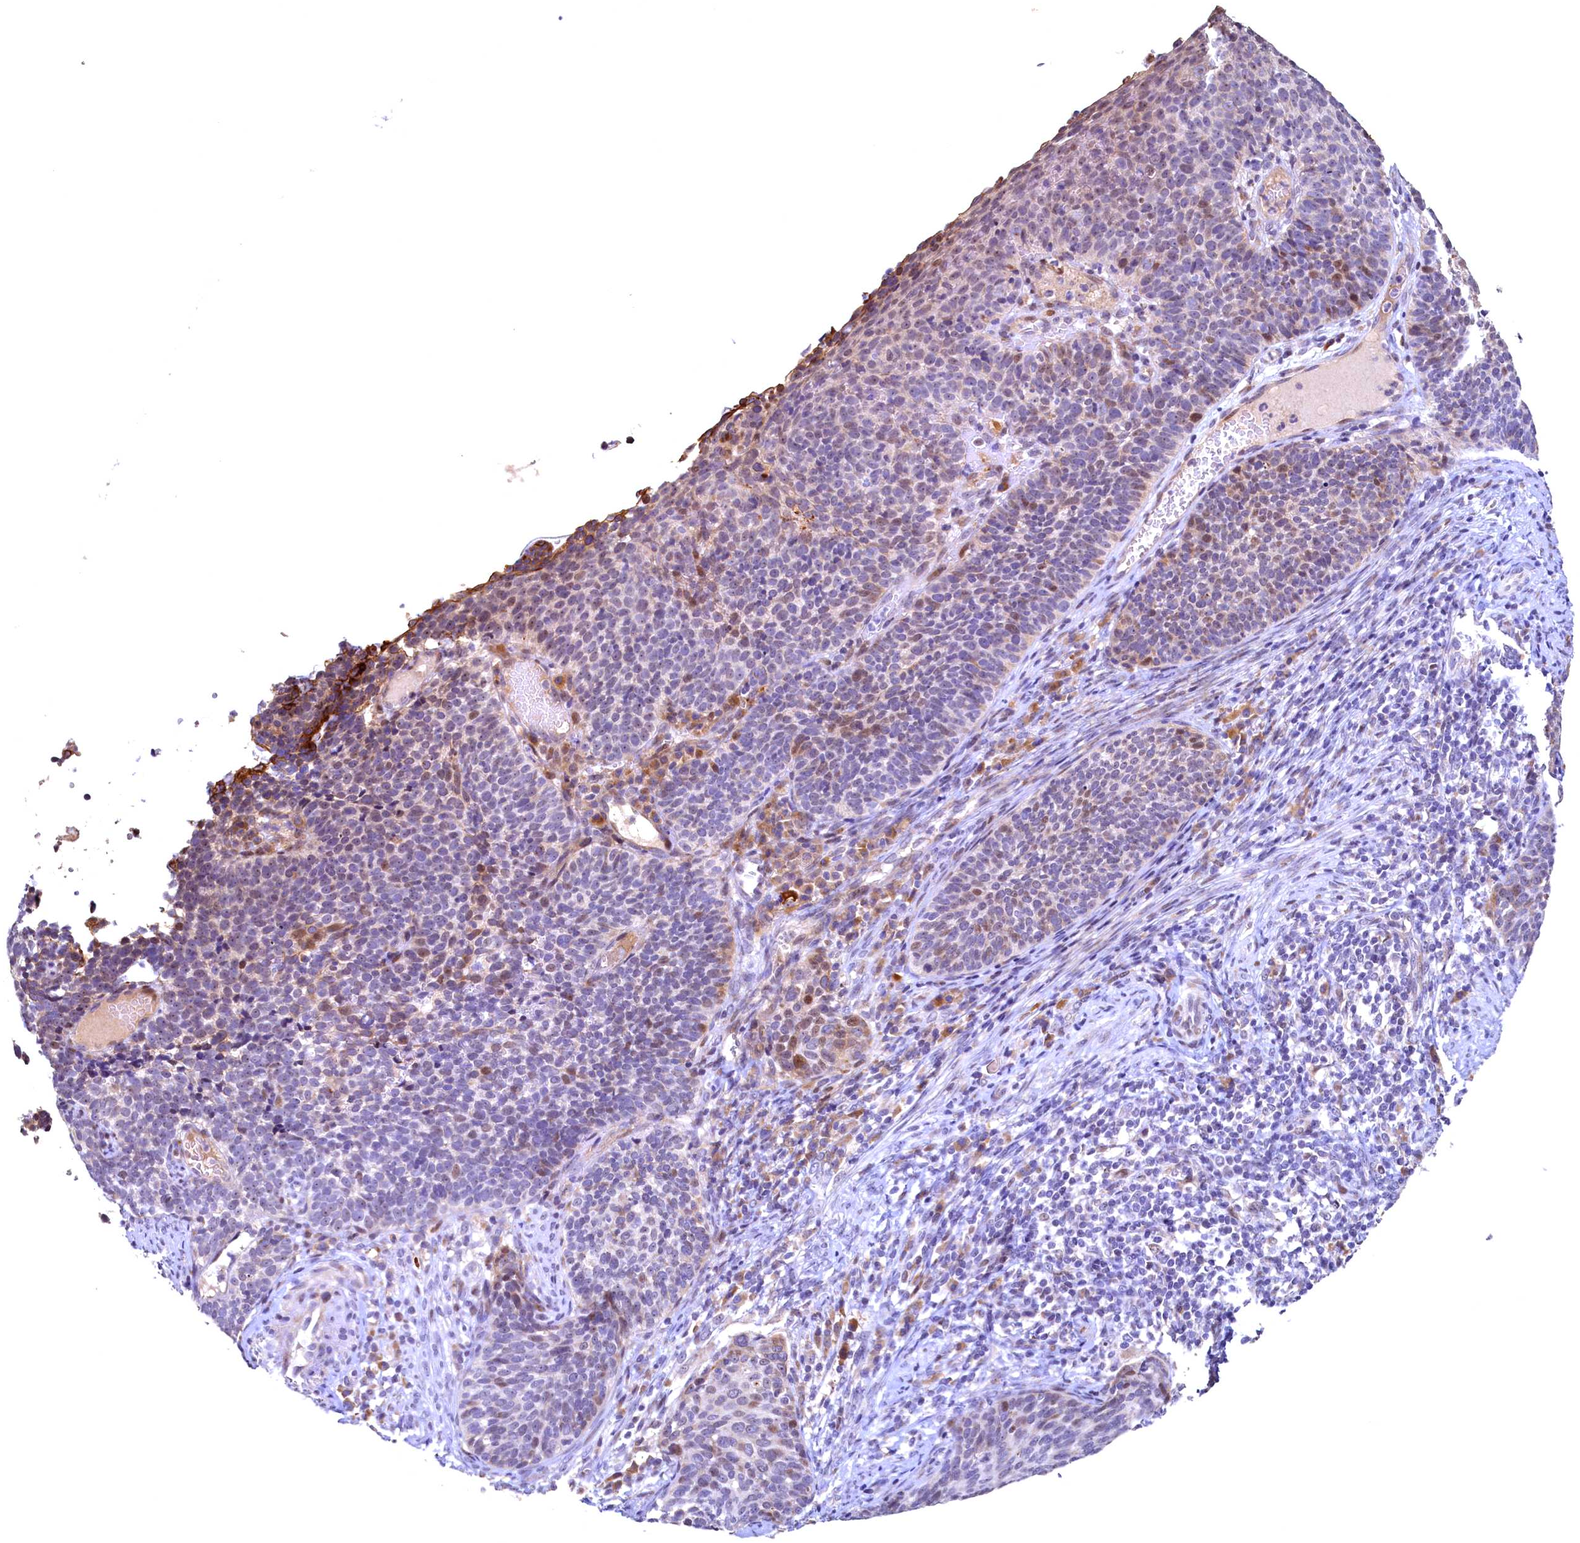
{"staining": {"intensity": "moderate", "quantity": "<25%", "location": "nuclear"}, "tissue": "cervical cancer", "cell_type": "Tumor cells", "image_type": "cancer", "snomed": [{"axis": "morphology", "description": "Normal tissue, NOS"}, {"axis": "morphology", "description": "Squamous cell carcinoma, NOS"}, {"axis": "topography", "description": "Cervix"}], "caption": "A histopathology image showing moderate nuclear staining in approximately <25% of tumor cells in cervical cancer (squamous cell carcinoma), as visualized by brown immunohistochemical staining.", "gene": "LATS2", "patient": {"sex": "female", "age": 39}}